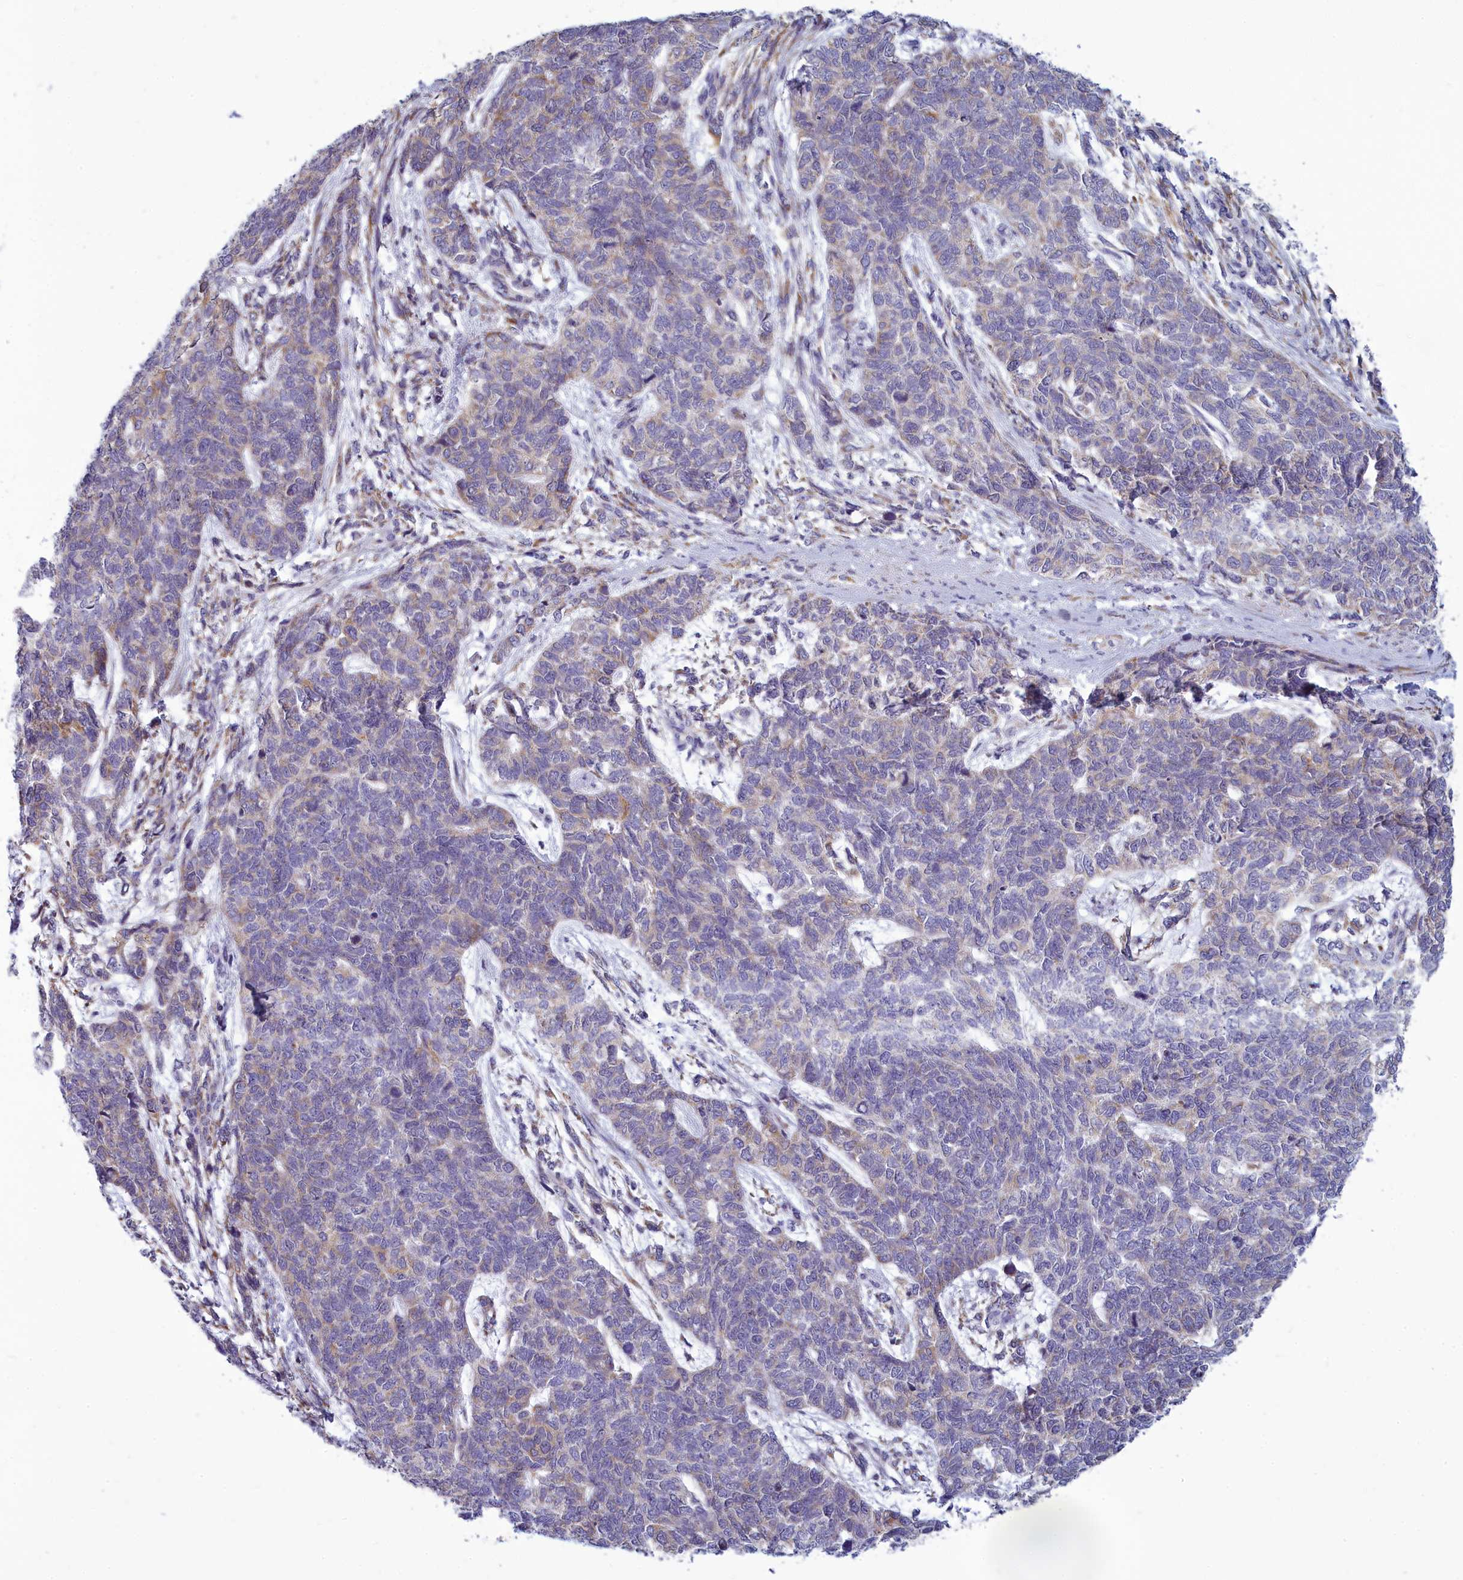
{"staining": {"intensity": "weak", "quantity": "<25%", "location": "cytoplasmic/membranous"}, "tissue": "cervical cancer", "cell_type": "Tumor cells", "image_type": "cancer", "snomed": [{"axis": "morphology", "description": "Squamous cell carcinoma, NOS"}, {"axis": "topography", "description": "Cervix"}], "caption": "Immunohistochemistry micrograph of cervical cancer stained for a protein (brown), which reveals no expression in tumor cells.", "gene": "CENATAC", "patient": {"sex": "female", "age": 63}}